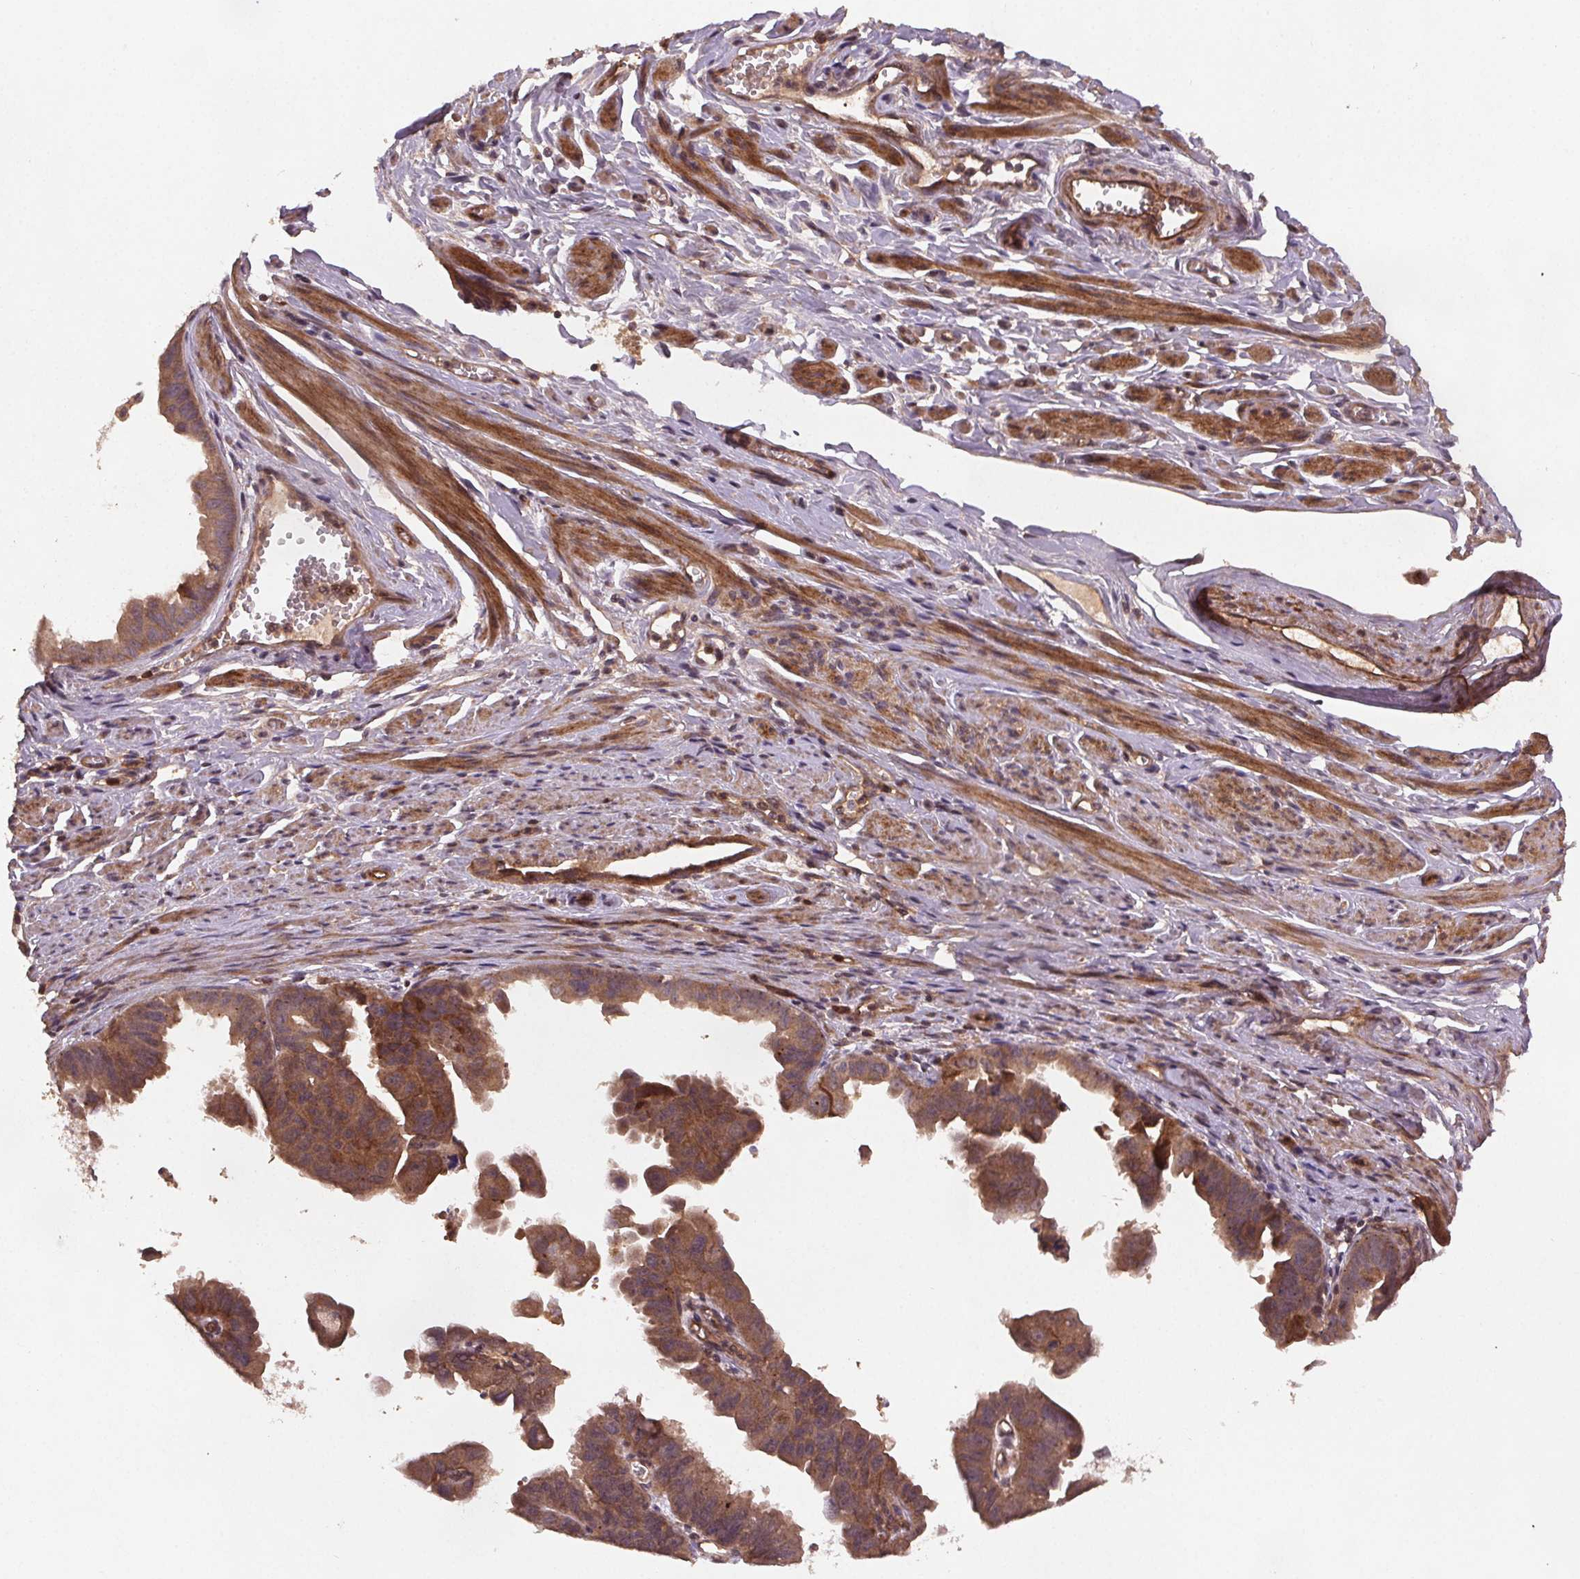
{"staining": {"intensity": "strong", "quantity": ">75%", "location": "cytoplasmic/membranous"}, "tissue": "ovarian cancer", "cell_type": "Tumor cells", "image_type": "cancer", "snomed": [{"axis": "morphology", "description": "Carcinoma, endometroid"}, {"axis": "topography", "description": "Ovary"}], "caption": "Immunohistochemistry (IHC) histopathology image of ovarian cancer (endometroid carcinoma) stained for a protein (brown), which reveals high levels of strong cytoplasmic/membranous positivity in approximately >75% of tumor cells.", "gene": "SEC14L2", "patient": {"sex": "female", "age": 85}}